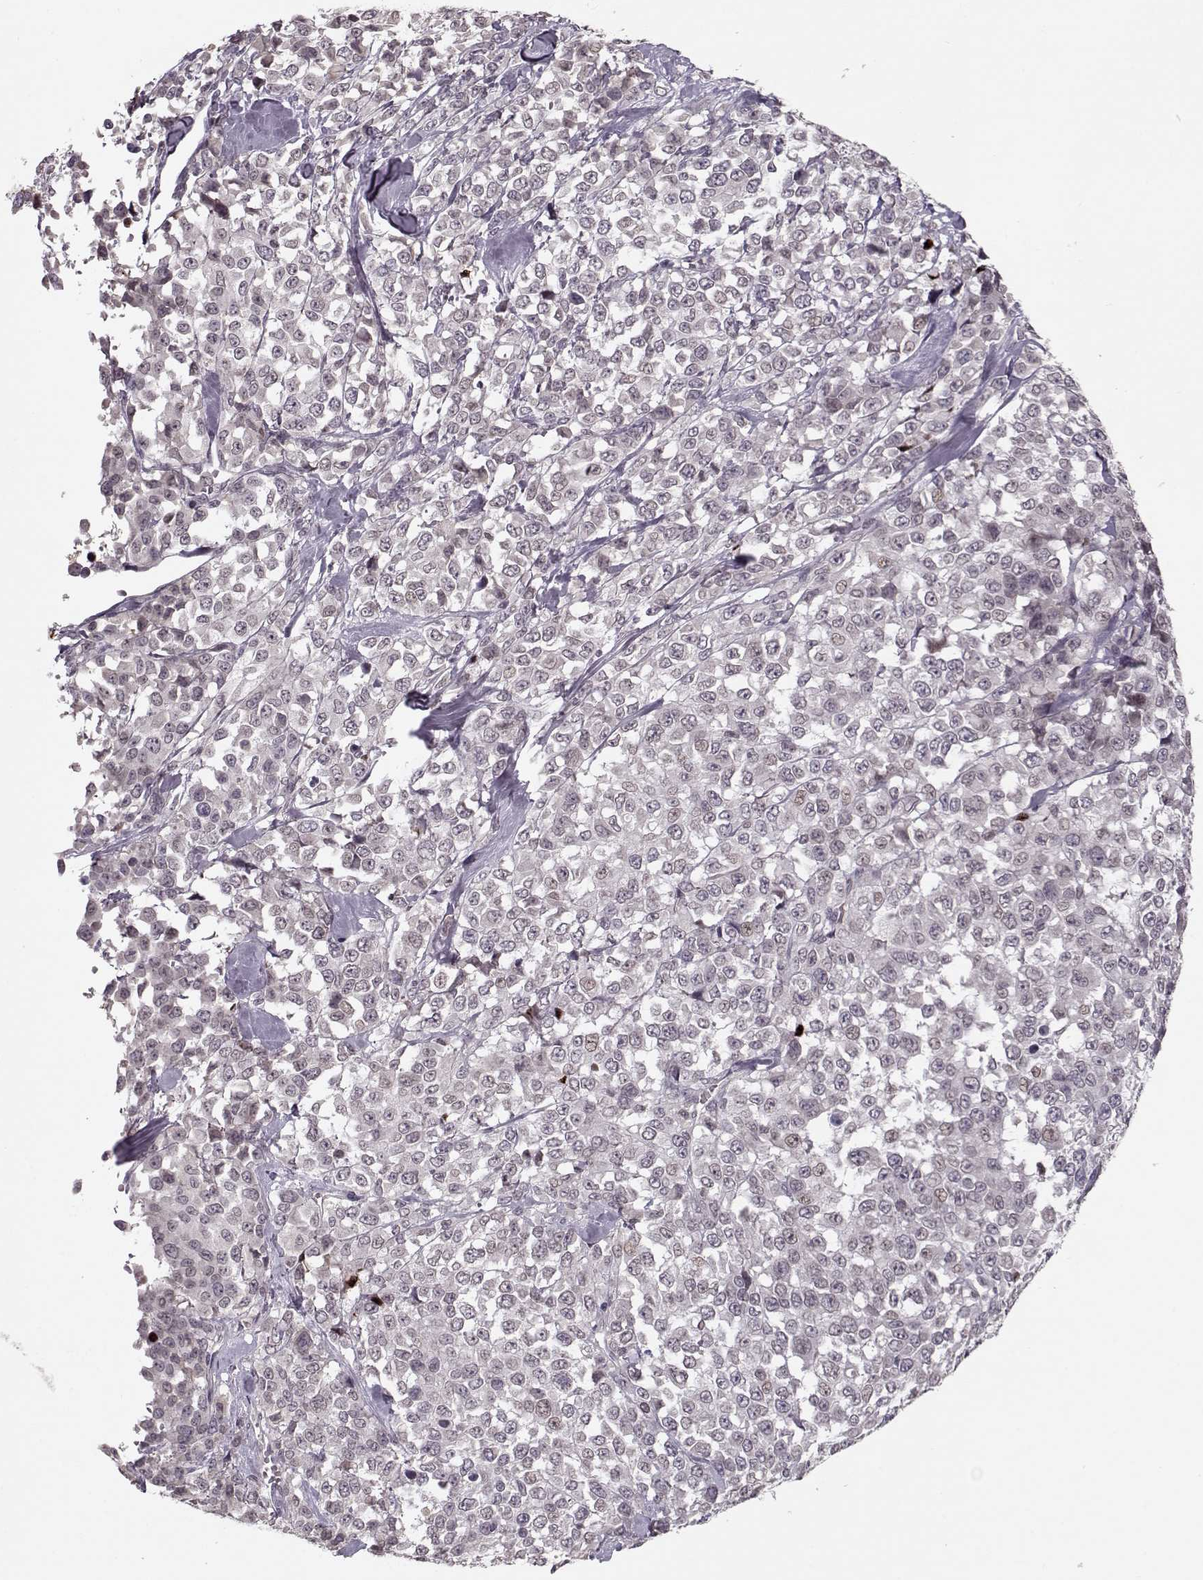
{"staining": {"intensity": "negative", "quantity": "none", "location": "none"}, "tissue": "melanoma", "cell_type": "Tumor cells", "image_type": "cancer", "snomed": [{"axis": "morphology", "description": "Malignant melanoma, Metastatic site"}, {"axis": "topography", "description": "Skin"}], "caption": "An image of human melanoma is negative for staining in tumor cells.", "gene": "DNAI3", "patient": {"sex": "male", "age": 84}}